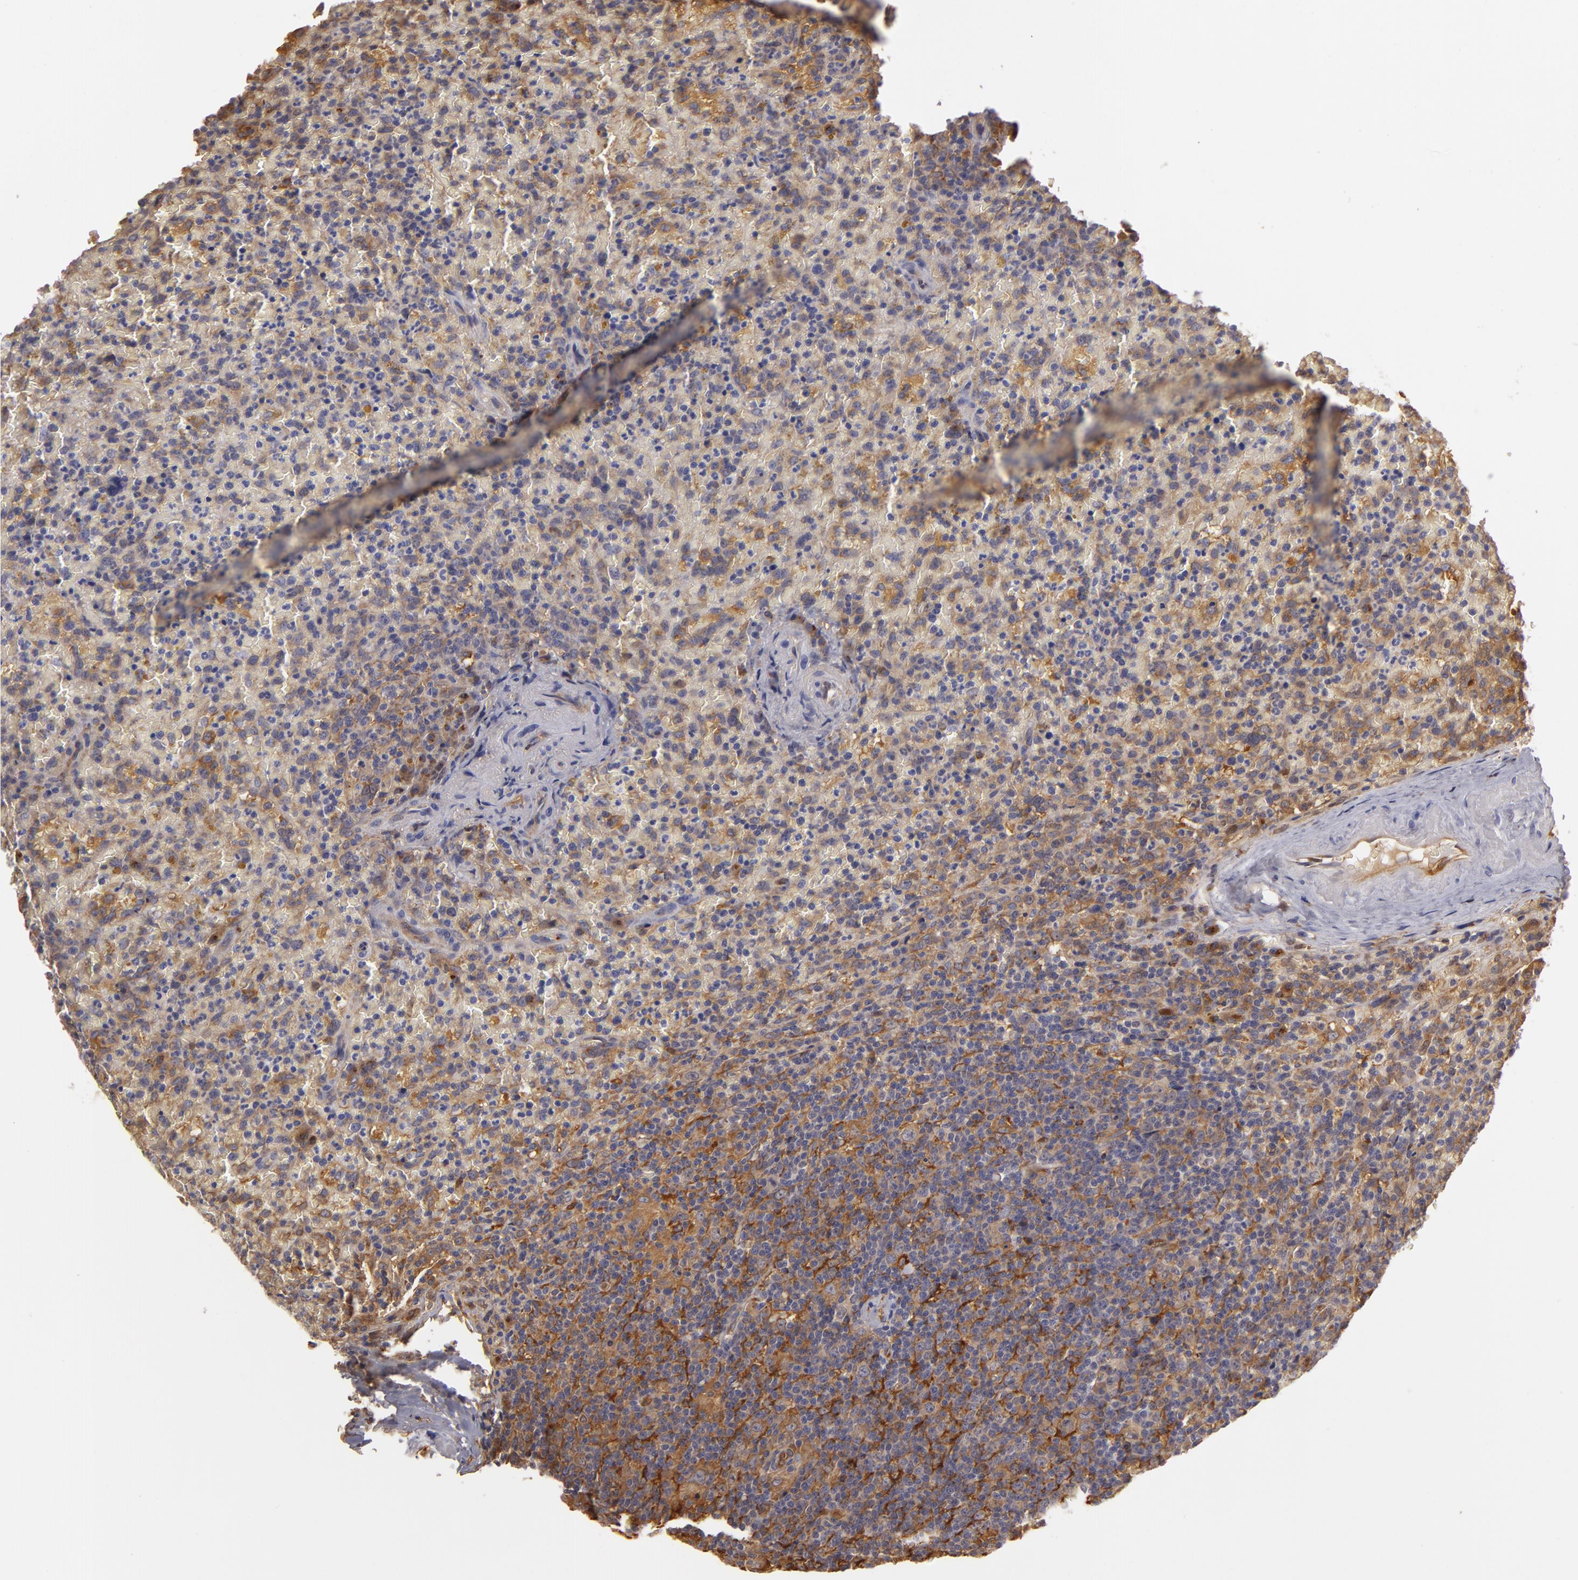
{"staining": {"intensity": "moderate", "quantity": "<25%", "location": "cytoplasmic/membranous"}, "tissue": "lymphoma", "cell_type": "Tumor cells", "image_type": "cancer", "snomed": [{"axis": "morphology", "description": "Malignant lymphoma, non-Hodgkin's type, High grade"}, {"axis": "topography", "description": "Spleen"}, {"axis": "topography", "description": "Lymph node"}], "caption": "Immunohistochemistry staining of malignant lymphoma, non-Hodgkin's type (high-grade), which demonstrates low levels of moderate cytoplasmic/membranous positivity in approximately <25% of tumor cells indicating moderate cytoplasmic/membranous protein expression. The staining was performed using DAB (3,3'-diaminobenzidine) (brown) for protein detection and nuclei were counterstained in hematoxylin (blue).", "gene": "ZNF229", "patient": {"sex": "female", "age": 70}}